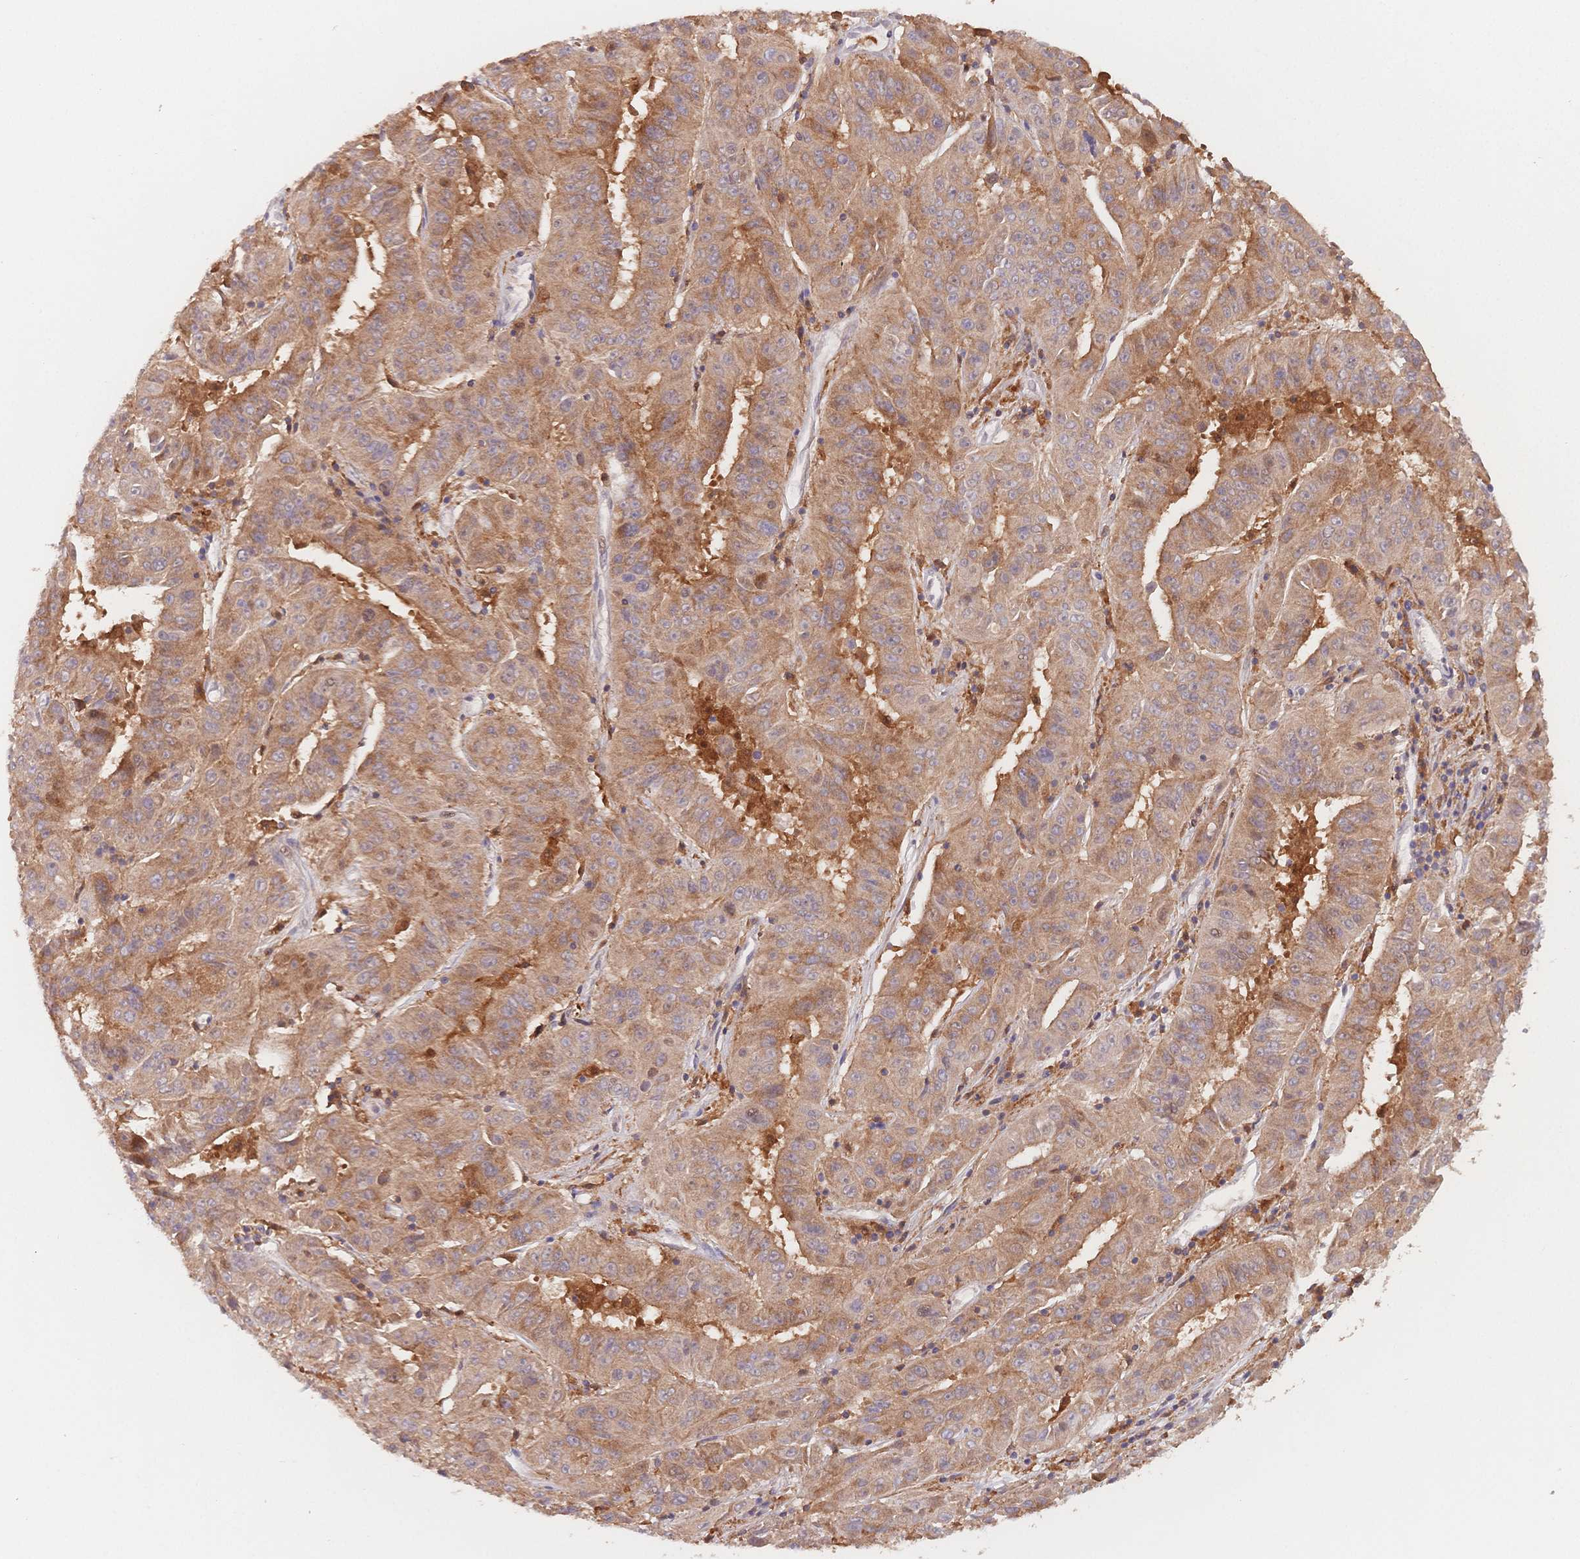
{"staining": {"intensity": "moderate", "quantity": "25%-75%", "location": "cytoplasmic/membranous"}, "tissue": "pancreatic cancer", "cell_type": "Tumor cells", "image_type": "cancer", "snomed": [{"axis": "morphology", "description": "Adenocarcinoma, NOS"}, {"axis": "topography", "description": "Pancreas"}], "caption": "Tumor cells demonstrate moderate cytoplasmic/membranous staining in about 25%-75% of cells in pancreatic cancer (adenocarcinoma).", "gene": "C12orf75", "patient": {"sex": "male", "age": 63}}